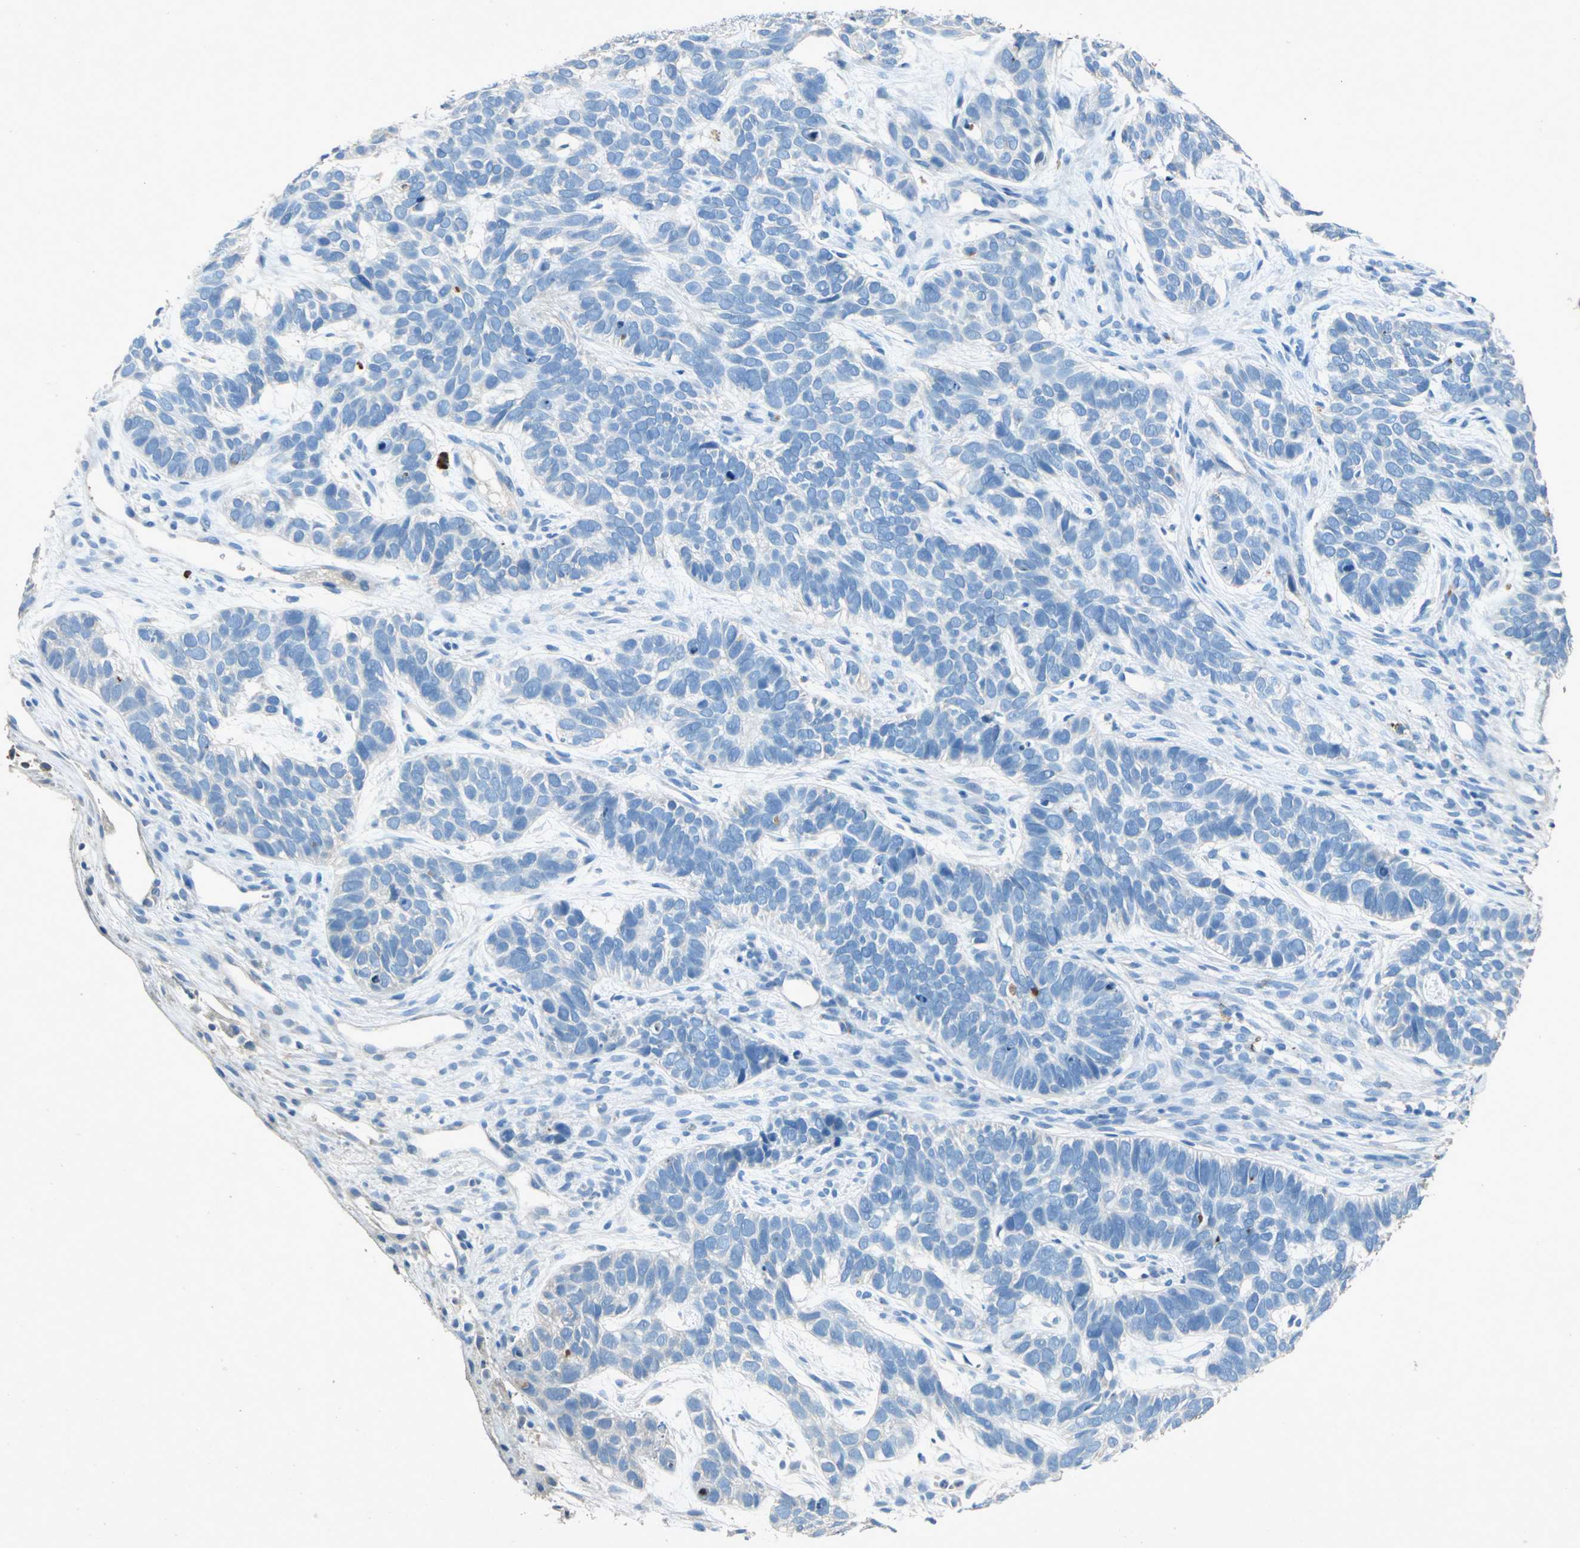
{"staining": {"intensity": "negative", "quantity": "none", "location": "none"}, "tissue": "skin cancer", "cell_type": "Tumor cells", "image_type": "cancer", "snomed": [{"axis": "morphology", "description": "Basal cell carcinoma"}, {"axis": "topography", "description": "Skin"}], "caption": "This is an immunohistochemistry (IHC) photomicrograph of human skin cancer (basal cell carcinoma). There is no positivity in tumor cells.", "gene": "ADAMTS5", "patient": {"sex": "male", "age": 87}}